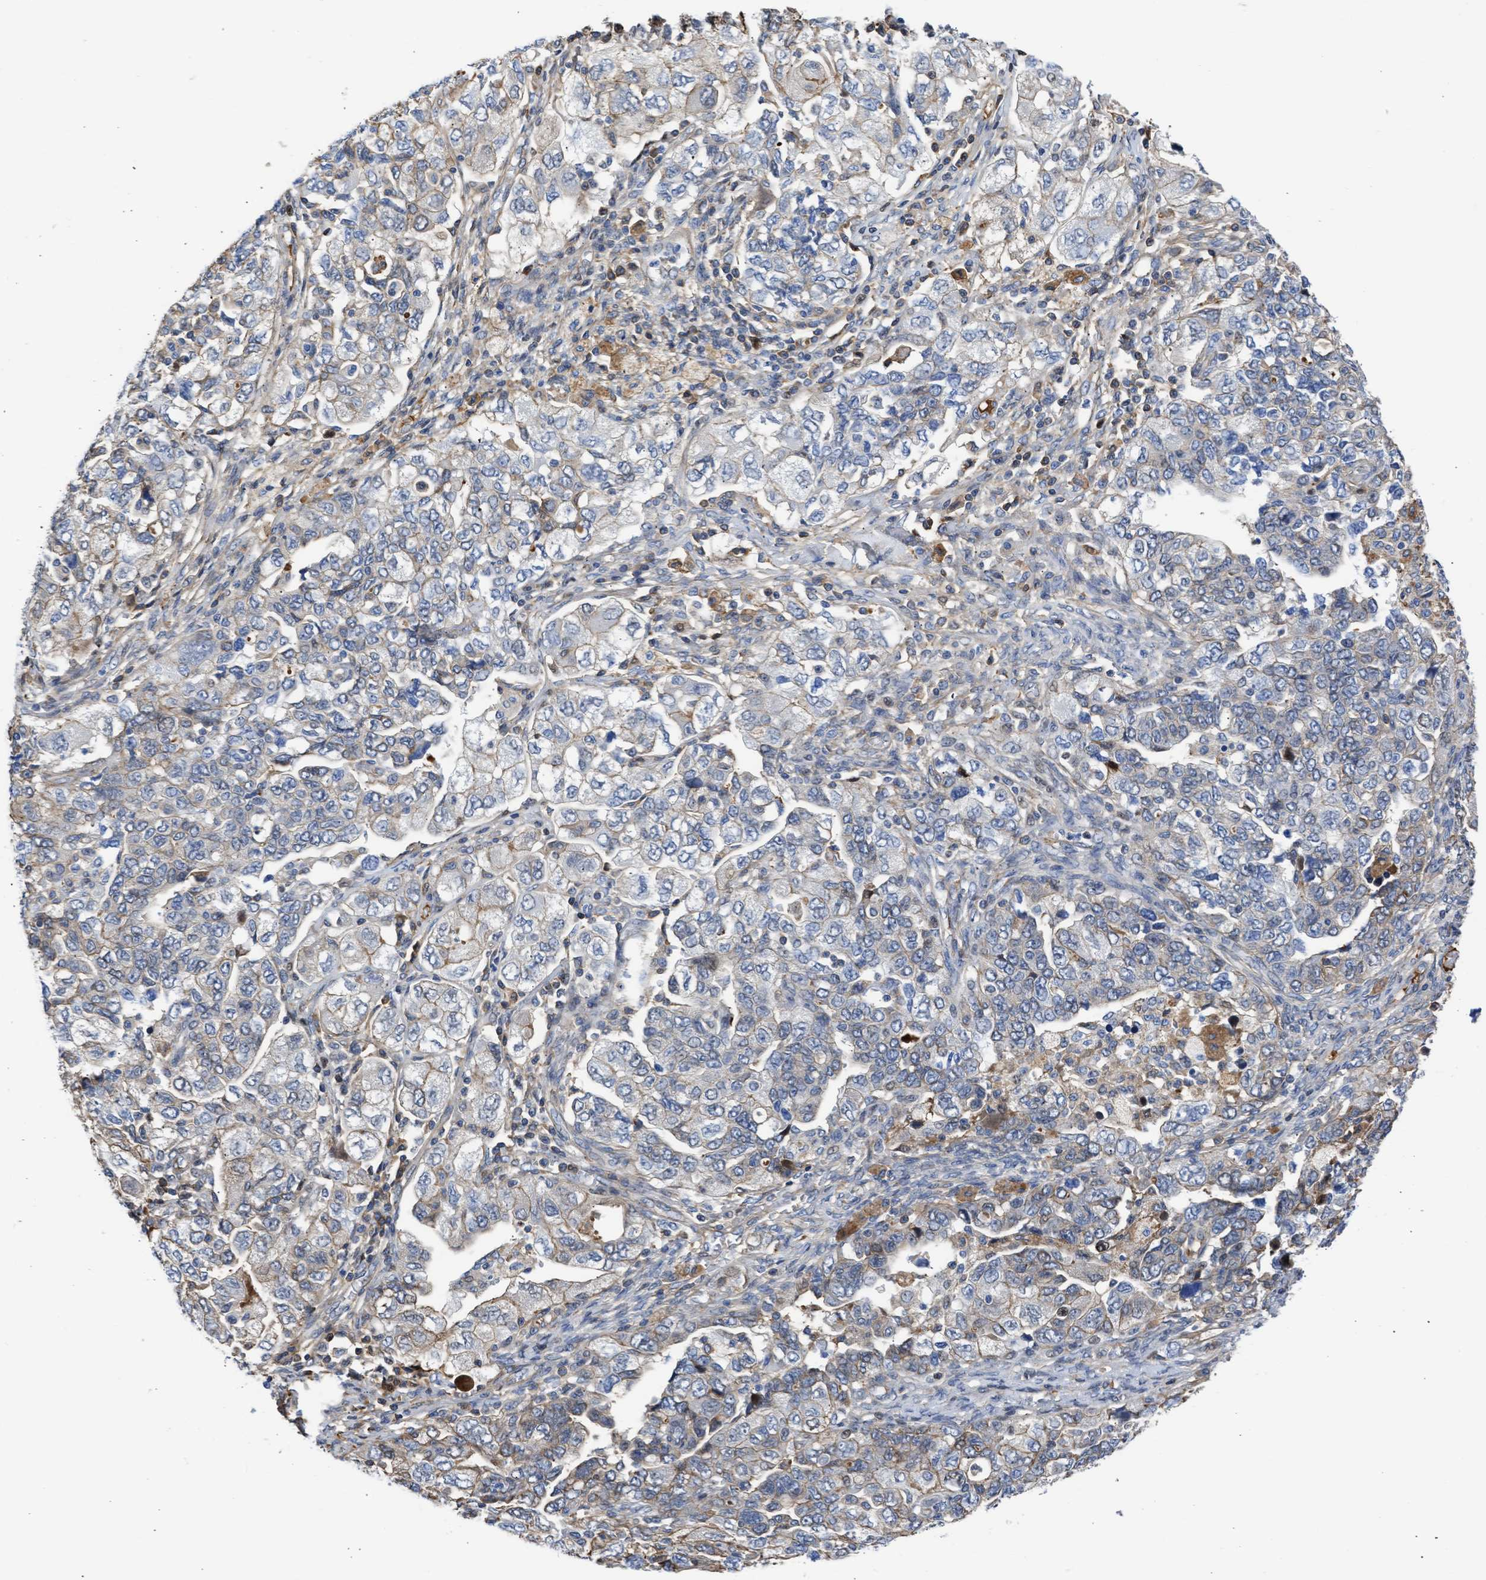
{"staining": {"intensity": "moderate", "quantity": "<25%", "location": "cytoplasmic/membranous"}, "tissue": "ovarian cancer", "cell_type": "Tumor cells", "image_type": "cancer", "snomed": [{"axis": "morphology", "description": "Carcinoma, NOS"}, {"axis": "morphology", "description": "Cystadenocarcinoma, serous, NOS"}, {"axis": "topography", "description": "Ovary"}], "caption": "Protein expression by IHC shows moderate cytoplasmic/membranous positivity in approximately <25% of tumor cells in ovarian cancer (carcinoma).", "gene": "MAS1L", "patient": {"sex": "female", "age": 69}}